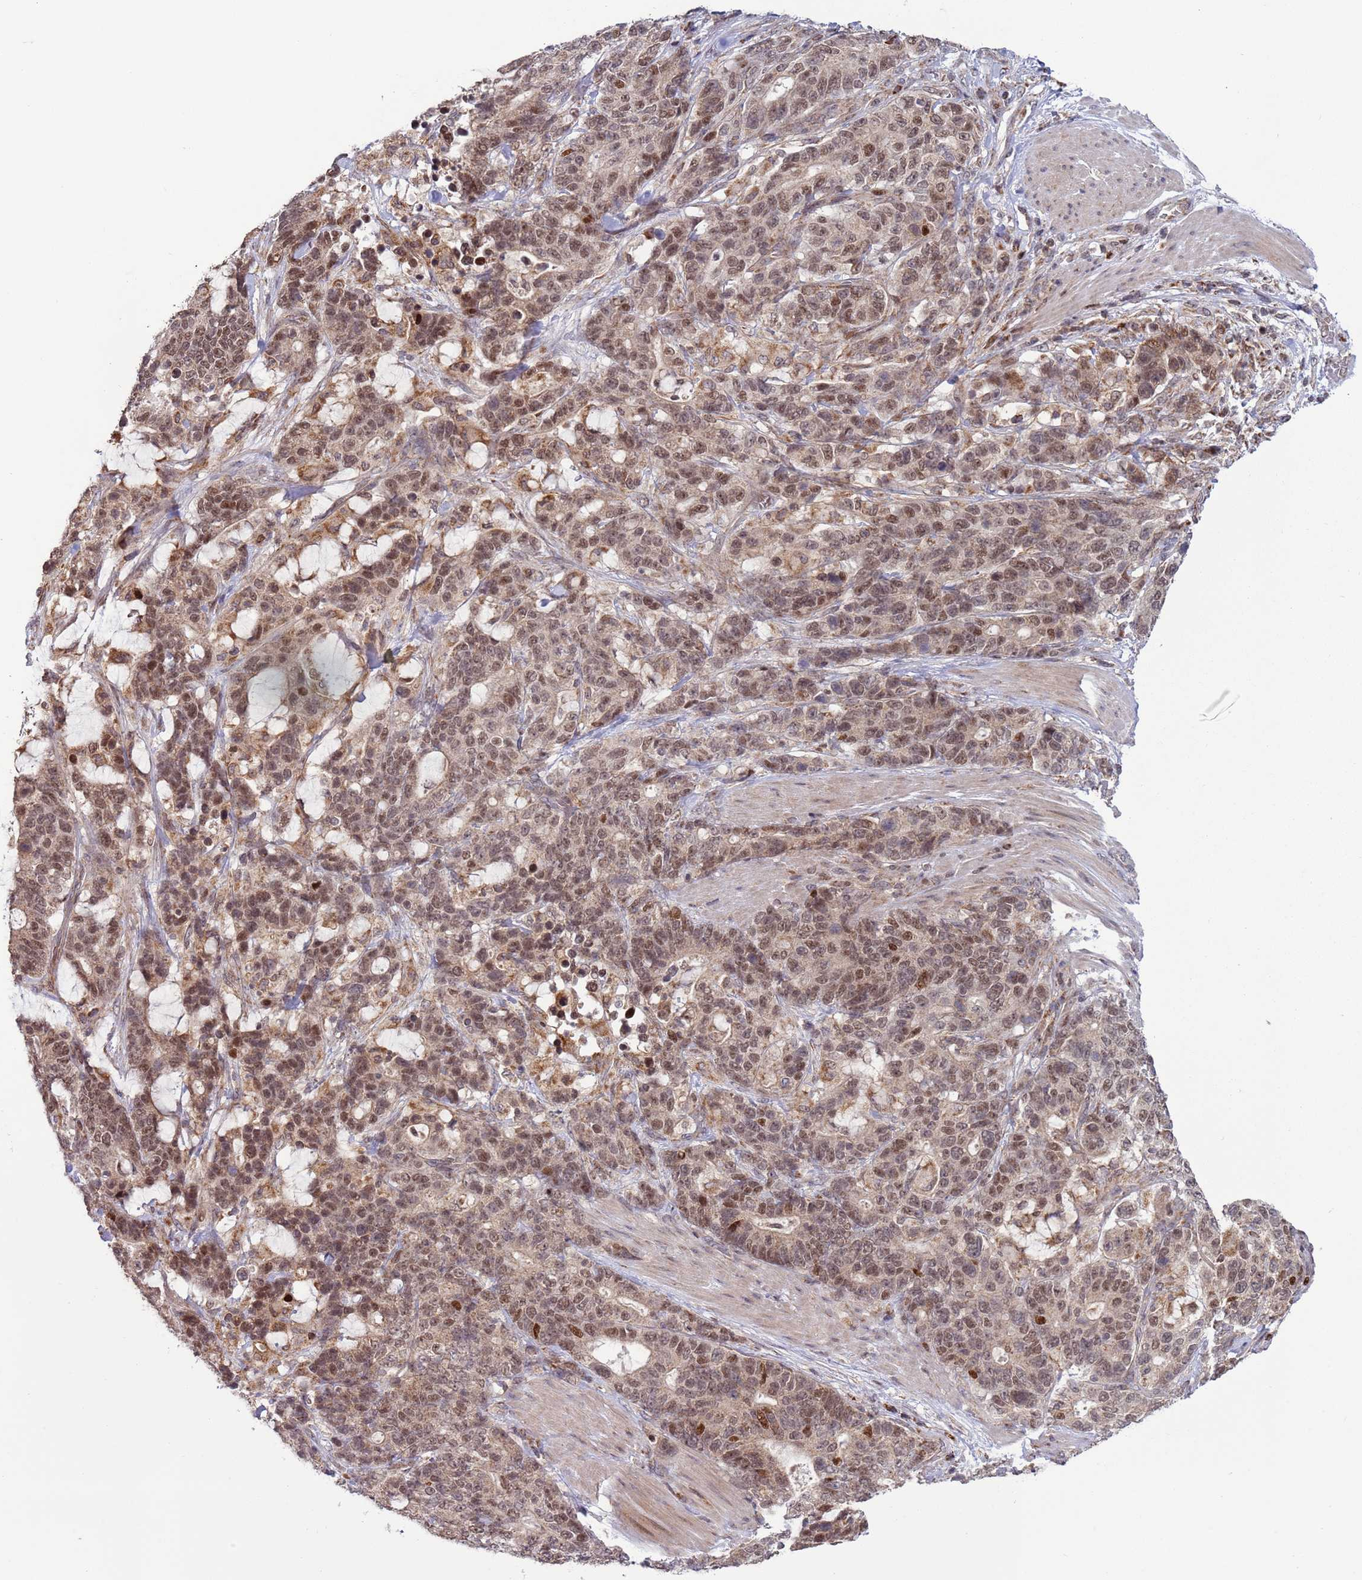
{"staining": {"intensity": "moderate", "quantity": ">75%", "location": "nuclear"}, "tissue": "stomach cancer", "cell_type": "Tumor cells", "image_type": "cancer", "snomed": [{"axis": "morphology", "description": "Normal tissue, NOS"}, {"axis": "morphology", "description": "Adenocarcinoma, NOS"}, {"axis": "topography", "description": "Stomach"}], "caption": "This photomicrograph shows IHC staining of human stomach adenocarcinoma, with medium moderate nuclear staining in approximately >75% of tumor cells.", "gene": "RCOR2", "patient": {"sex": "female", "age": 64}}